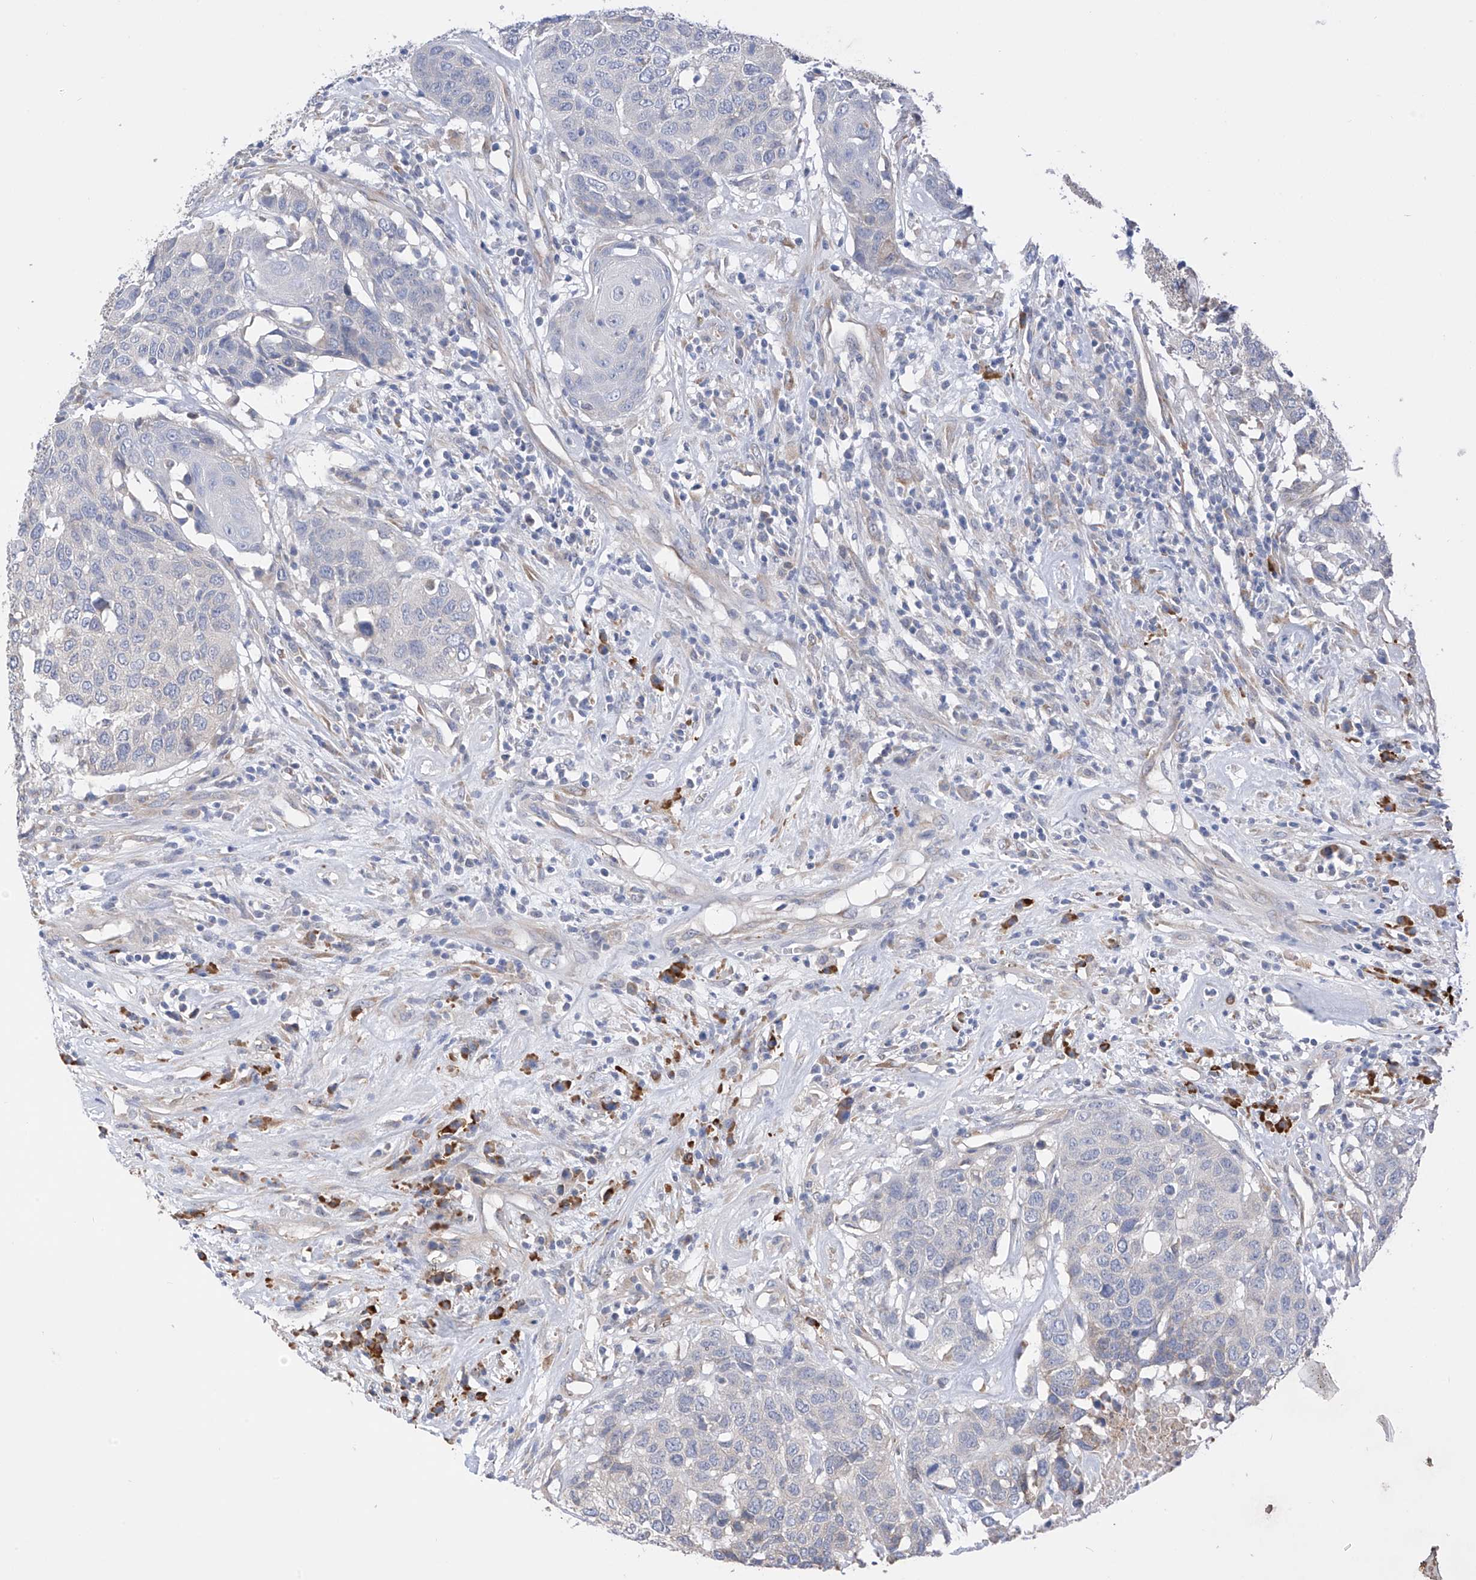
{"staining": {"intensity": "negative", "quantity": "none", "location": "none"}, "tissue": "head and neck cancer", "cell_type": "Tumor cells", "image_type": "cancer", "snomed": [{"axis": "morphology", "description": "Squamous cell carcinoma, NOS"}, {"axis": "topography", "description": "Head-Neck"}], "caption": "Human head and neck cancer (squamous cell carcinoma) stained for a protein using immunohistochemistry reveals no expression in tumor cells.", "gene": "REC8", "patient": {"sex": "male", "age": 66}}